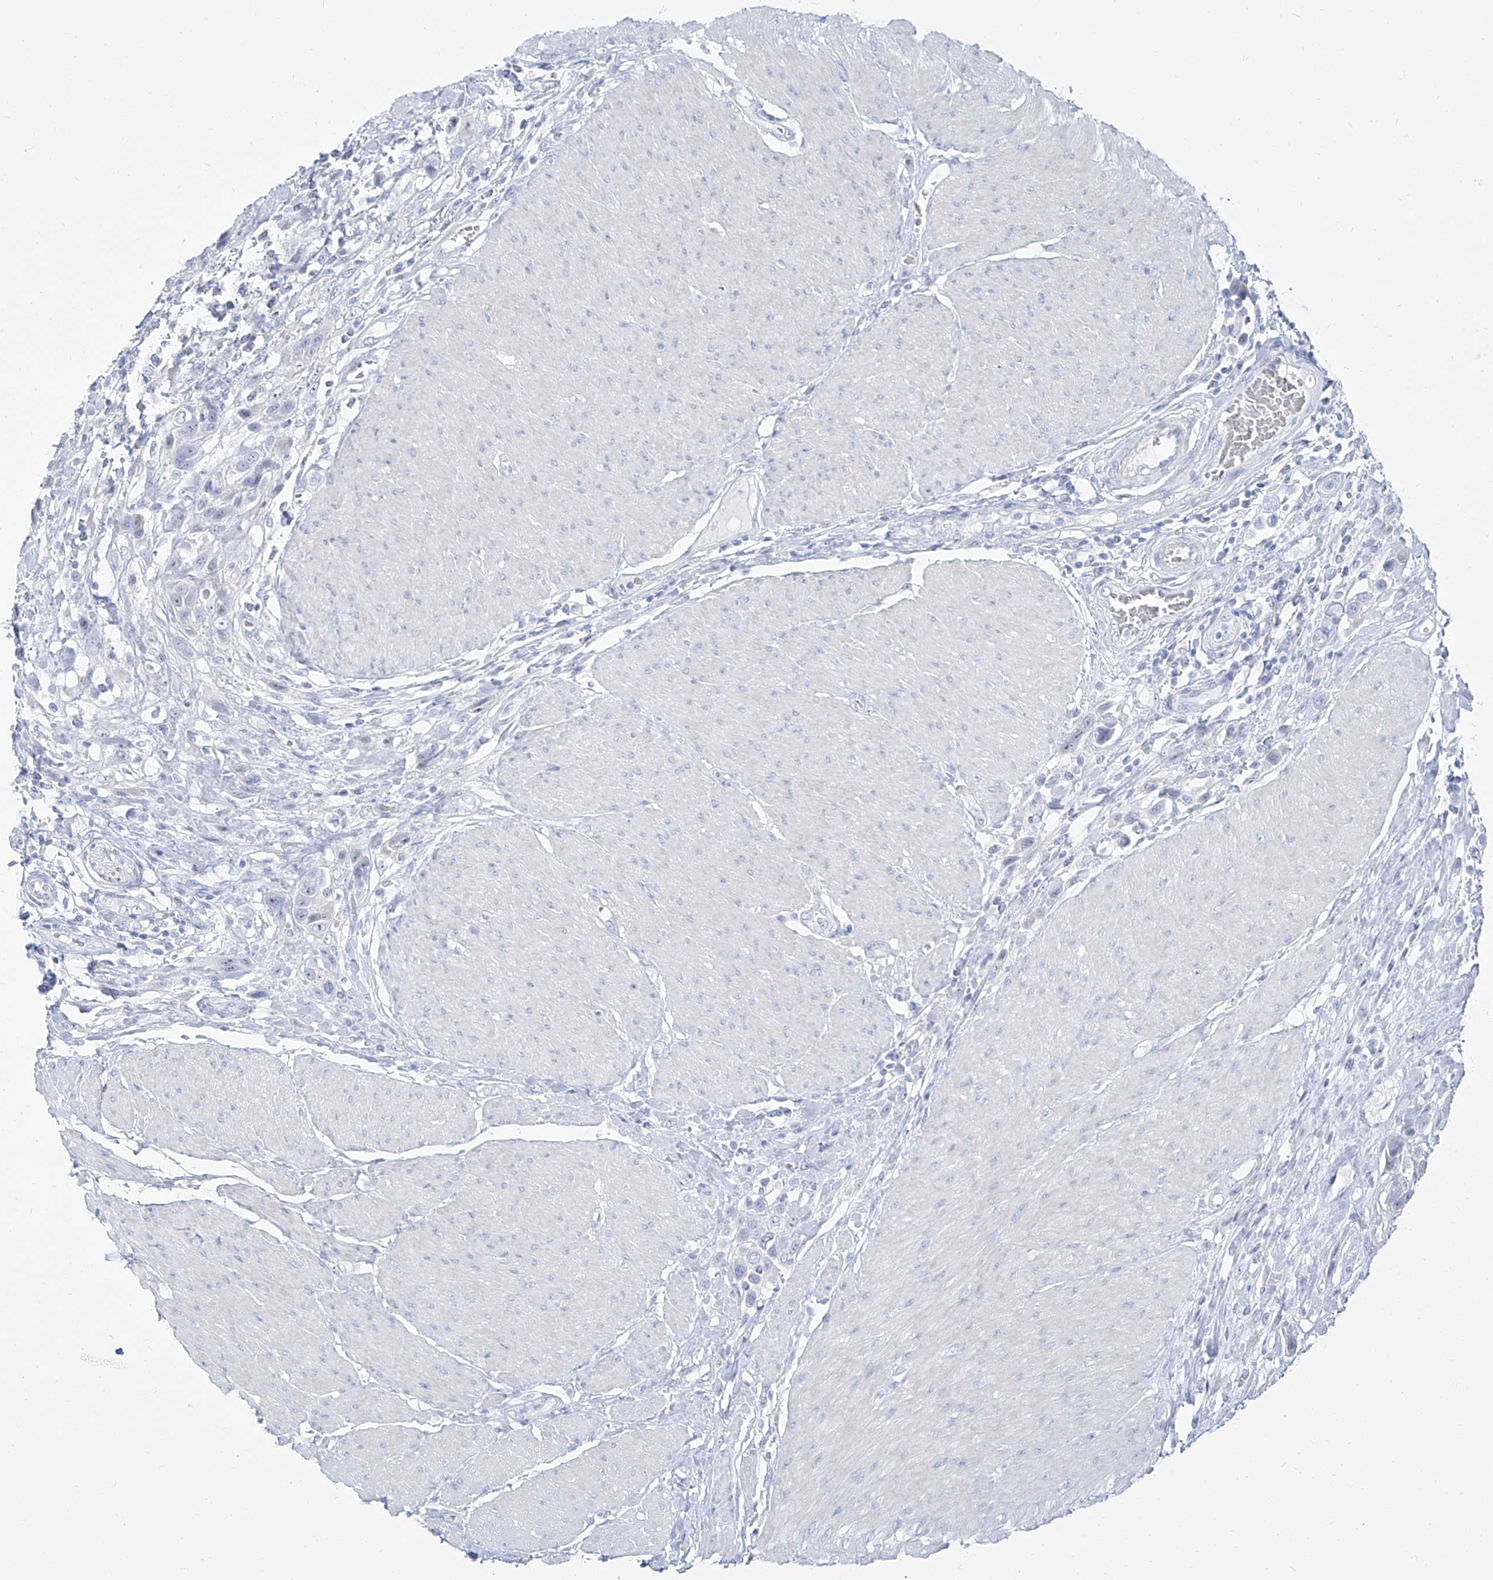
{"staining": {"intensity": "negative", "quantity": "none", "location": "none"}, "tissue": "urothelial cancer", "cell_type": "Tumor cells", "image_type": "cancer", "snomed": [{"axis": "morphology", "description": "Urothelial carcinoma, High grade"}, {"axis": "topography", "description": "Urinary bladder"}], "caption": "Immunohistochemical staining of human urothelial cancer displays no significant expression in tumor cells. The staining is performed using DAB (3,3'-diaminobenzidine) brown chromogen with nuclei counter-stained in using hematoxylin.", "gene": "TXLNB", "patient": {"sex": "male", "age": 50}}